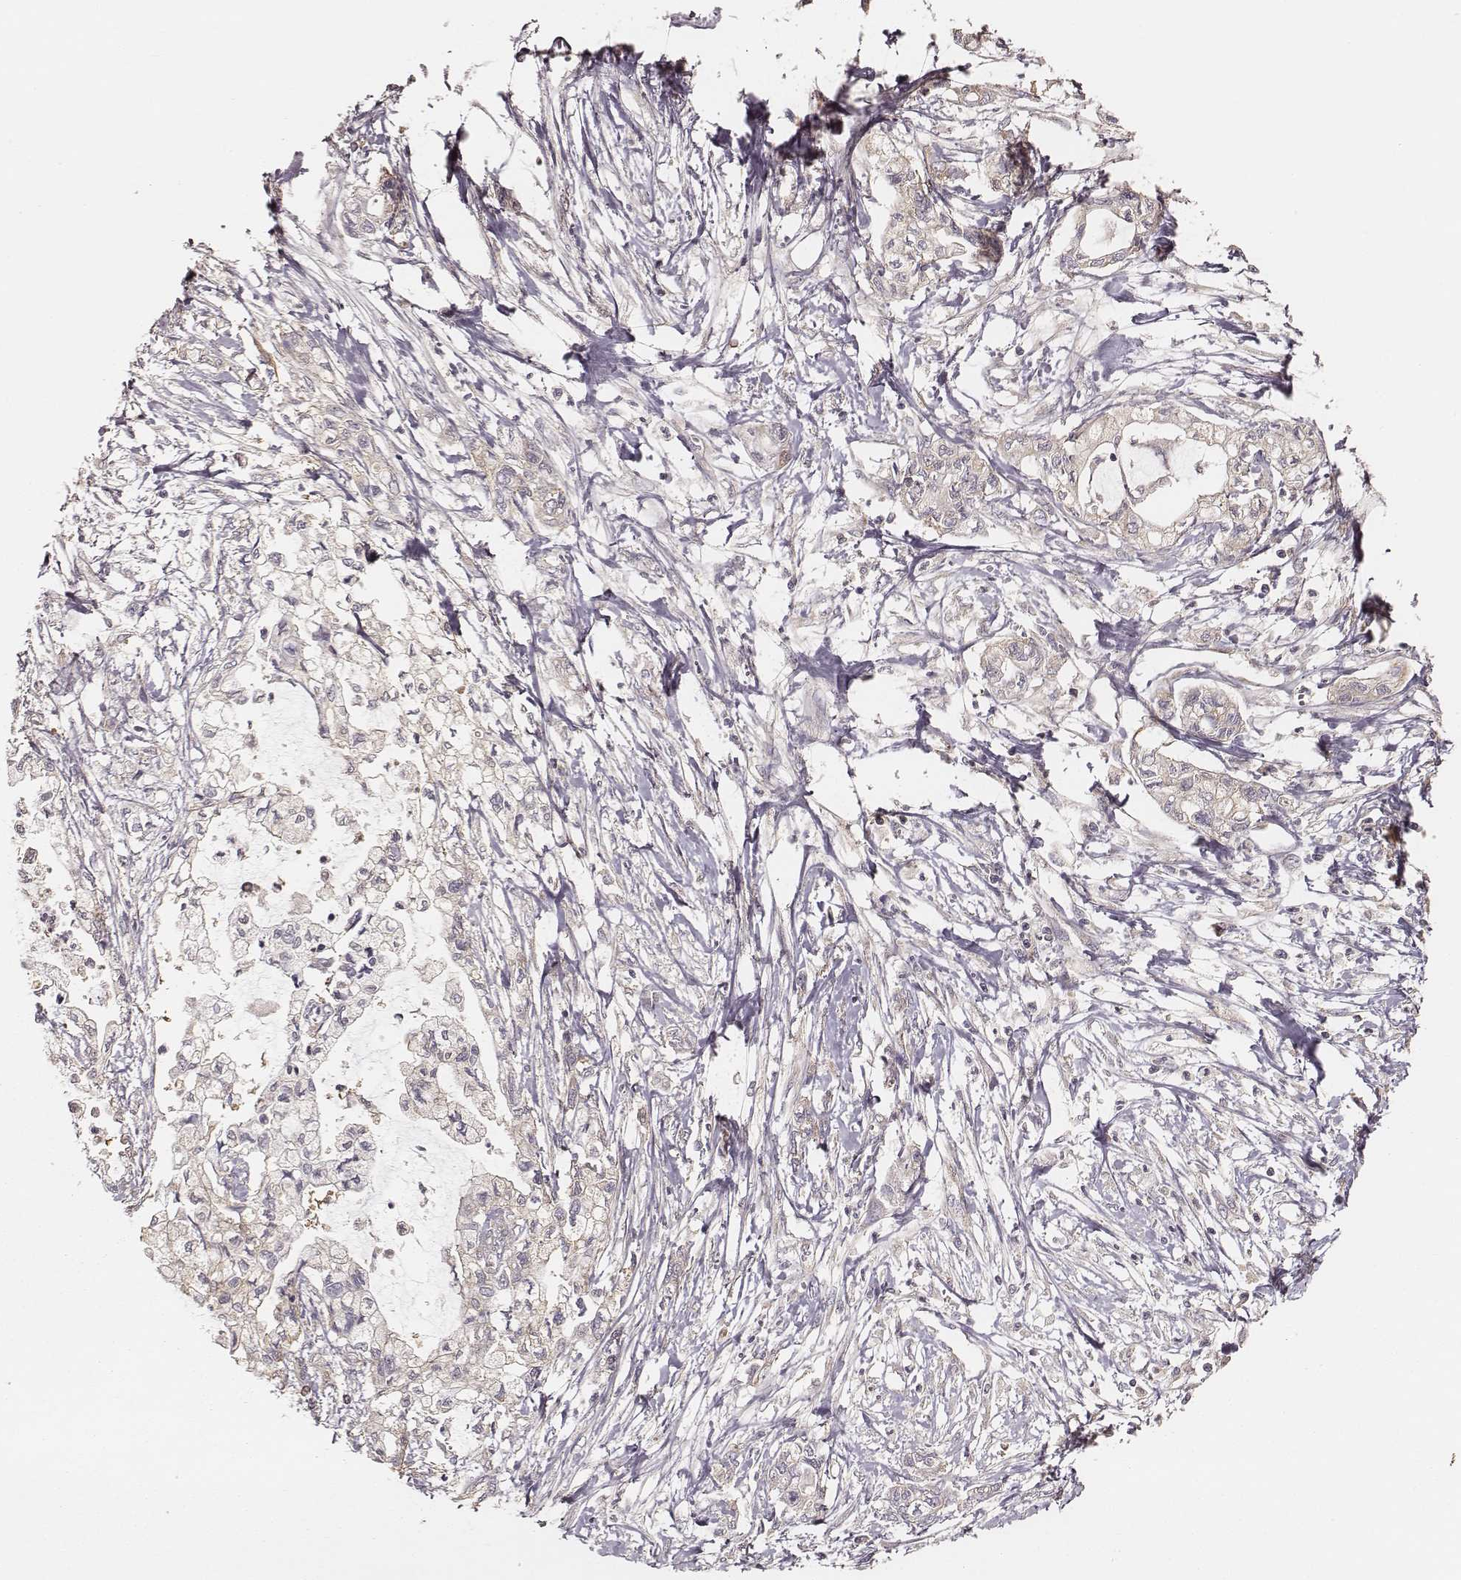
{"staining": {"intensity": "negative", "quantity": "none", "location": "none"}, "tissue": "pancreatic cancer", "cell_type": "Tumor cells", "image_type": "cancer", "snomed": [{"axis": "morphology", "description": "Adenocarcinoma, NOS"}, {"axis": "topography", "description": "Pancreas"}], "caption": "Image shows no significant protein positivity in tumor cells of pancreatic cancer (adenocarcinoma). (DAB (3,3'-diaminobenzidine) immunohistochemistry, high magnification).", "gene": "CARS1", "patient": {"sex": "male", "age": 54}}